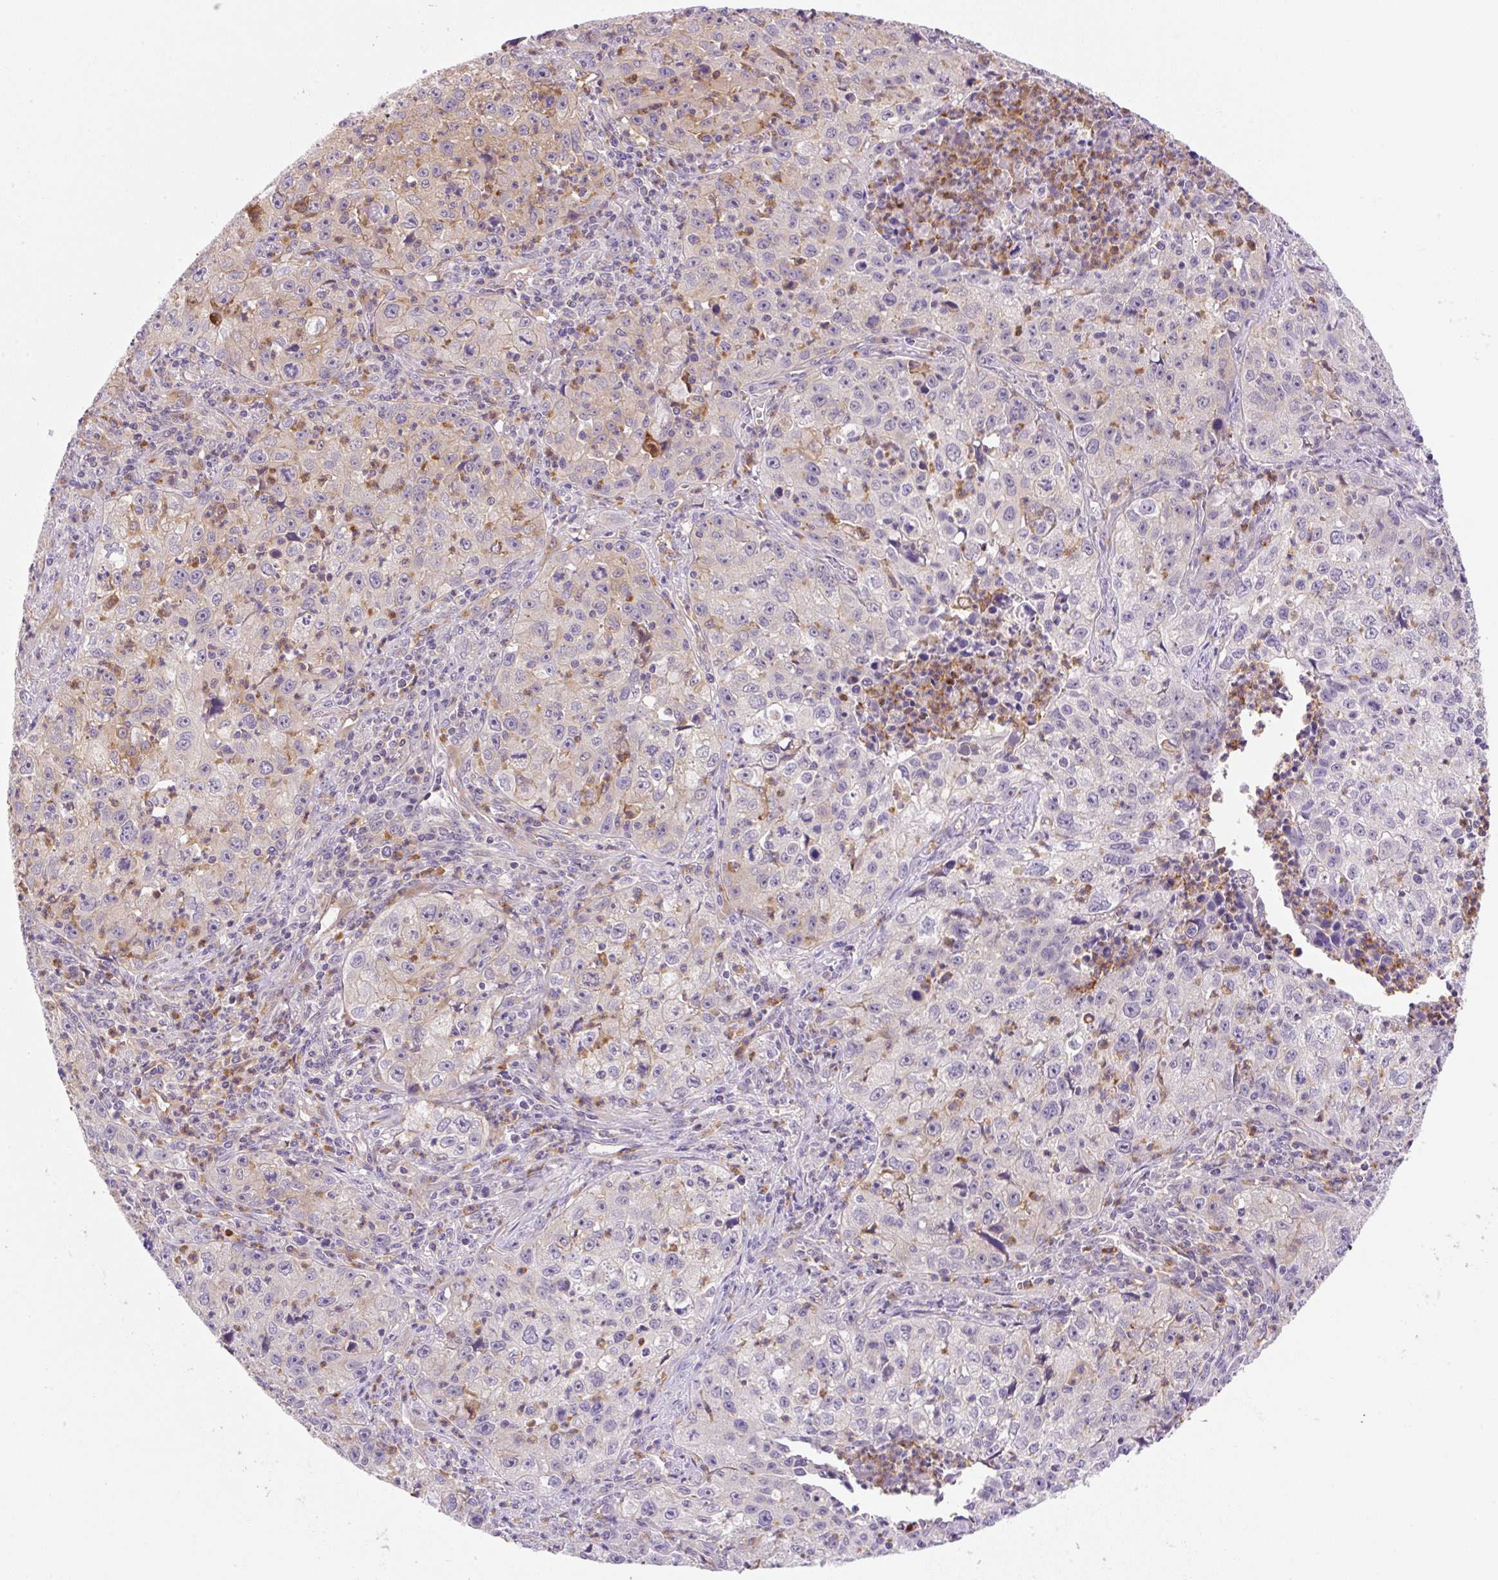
{"staining": {"intensity": "moderate", "quantity": "25%-75%", "location": "cytoplasmic/membranous"}, "tissue": "lung cancer", "cell_type": "Tumor cells", "image_type": "cancer", "snomed": [{"axis": "morphology", "description": "Squamous cell carcinoma, NOS"}, {"axis": "topography", "description": "Lung"}], "caption": "A micrograph showing moderate cytoplasmic/membranous staining in about 25%-75% of tumor cells in lung cancer, as visualized by brown immunohistochemical staining.", "gene": "OMA1", "patient": {"sex": "male", "age": 71}}